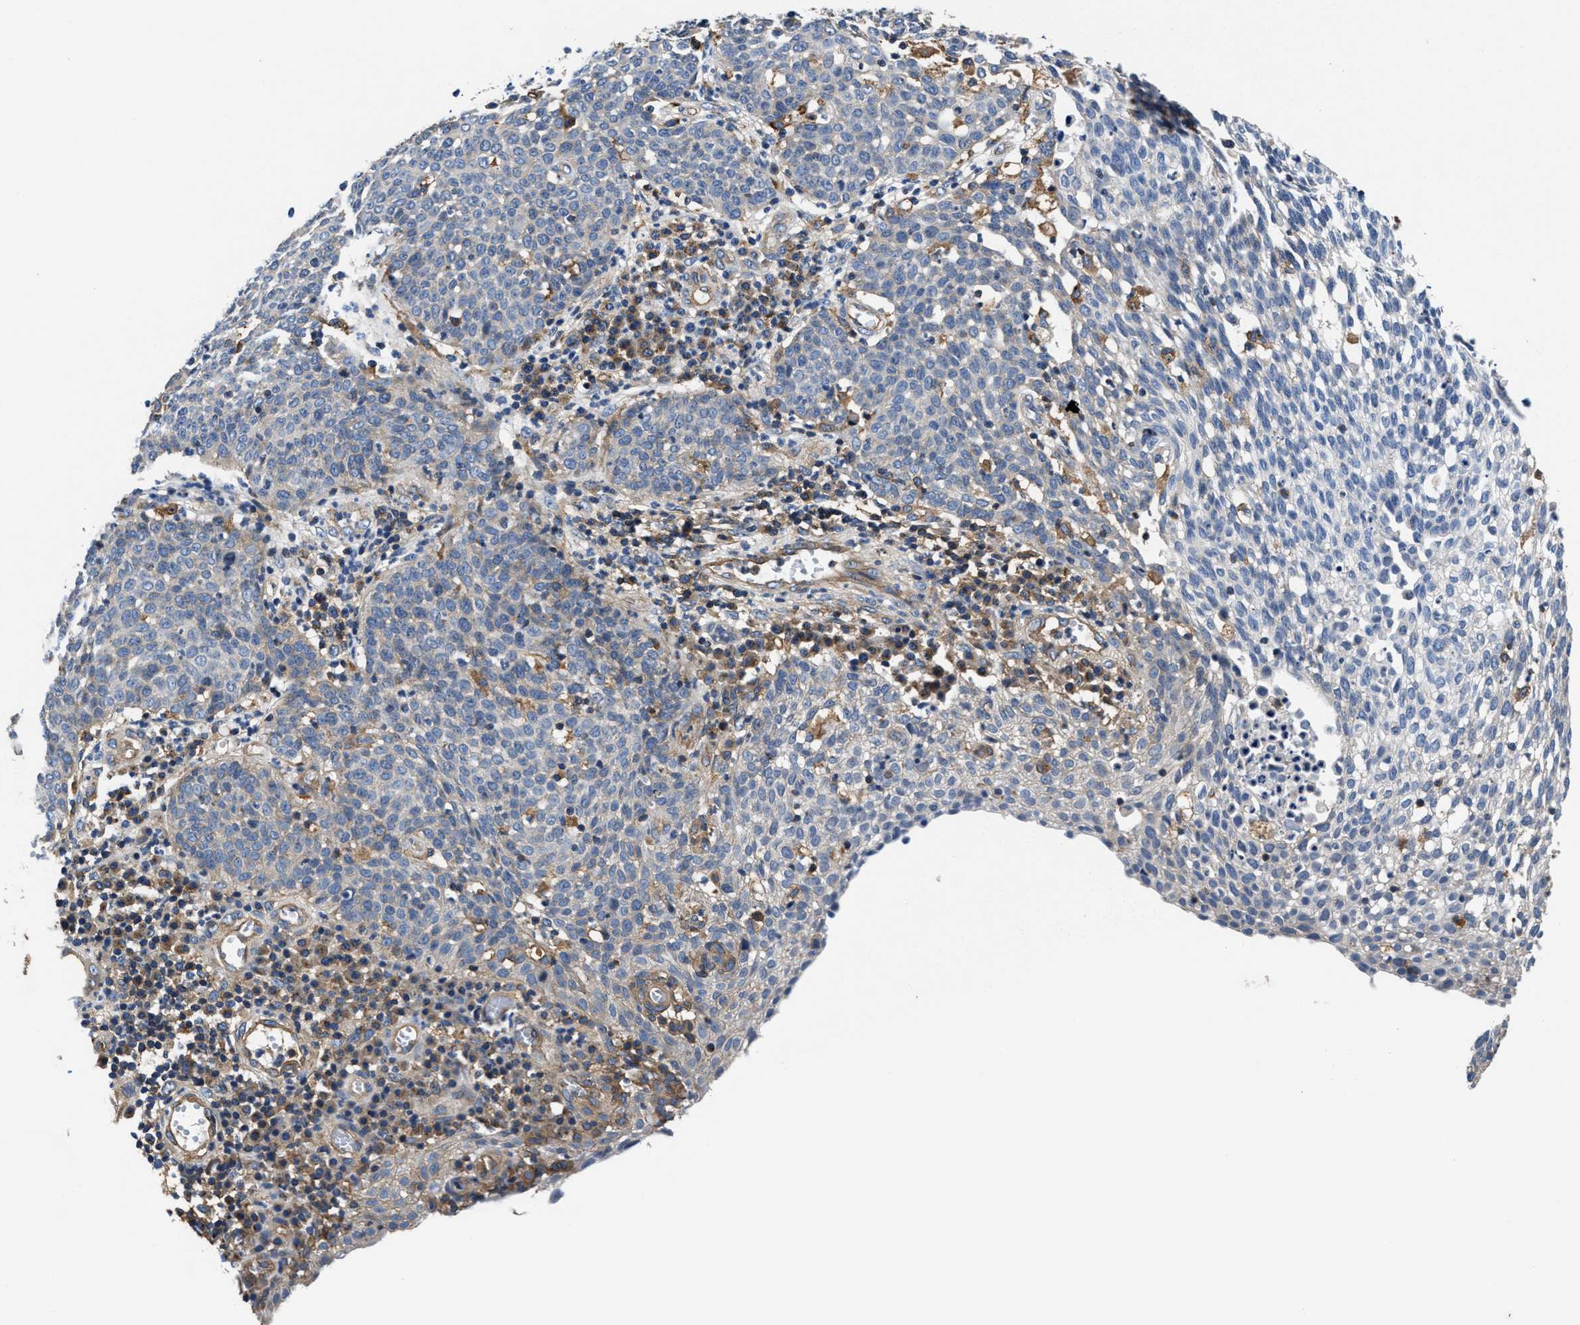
{"staining": {"intensity": "negative", "quantity": "none", "location": "none"}, "tissue": "cervical cancer", "cell_type": "Tumor cells", "image_type": "cancer", "snomed": [{"axis": "morphology", "description": "Squamous cell carcinoma, NOS"}, {"axis": "topography", "description": "Cervix"}], "caption": "The histopathology image demonstrates no significant expression in tumor cells of cervical cancer (squamous cell carcinoma). The staining is performed using DAB (3,3'-diaminobenzidine) brown chromogen with nuclei counter-stained in using hematoxylin.", "gene": "PPP1R9B", "patient": {"sex": "female", "age": 34}}